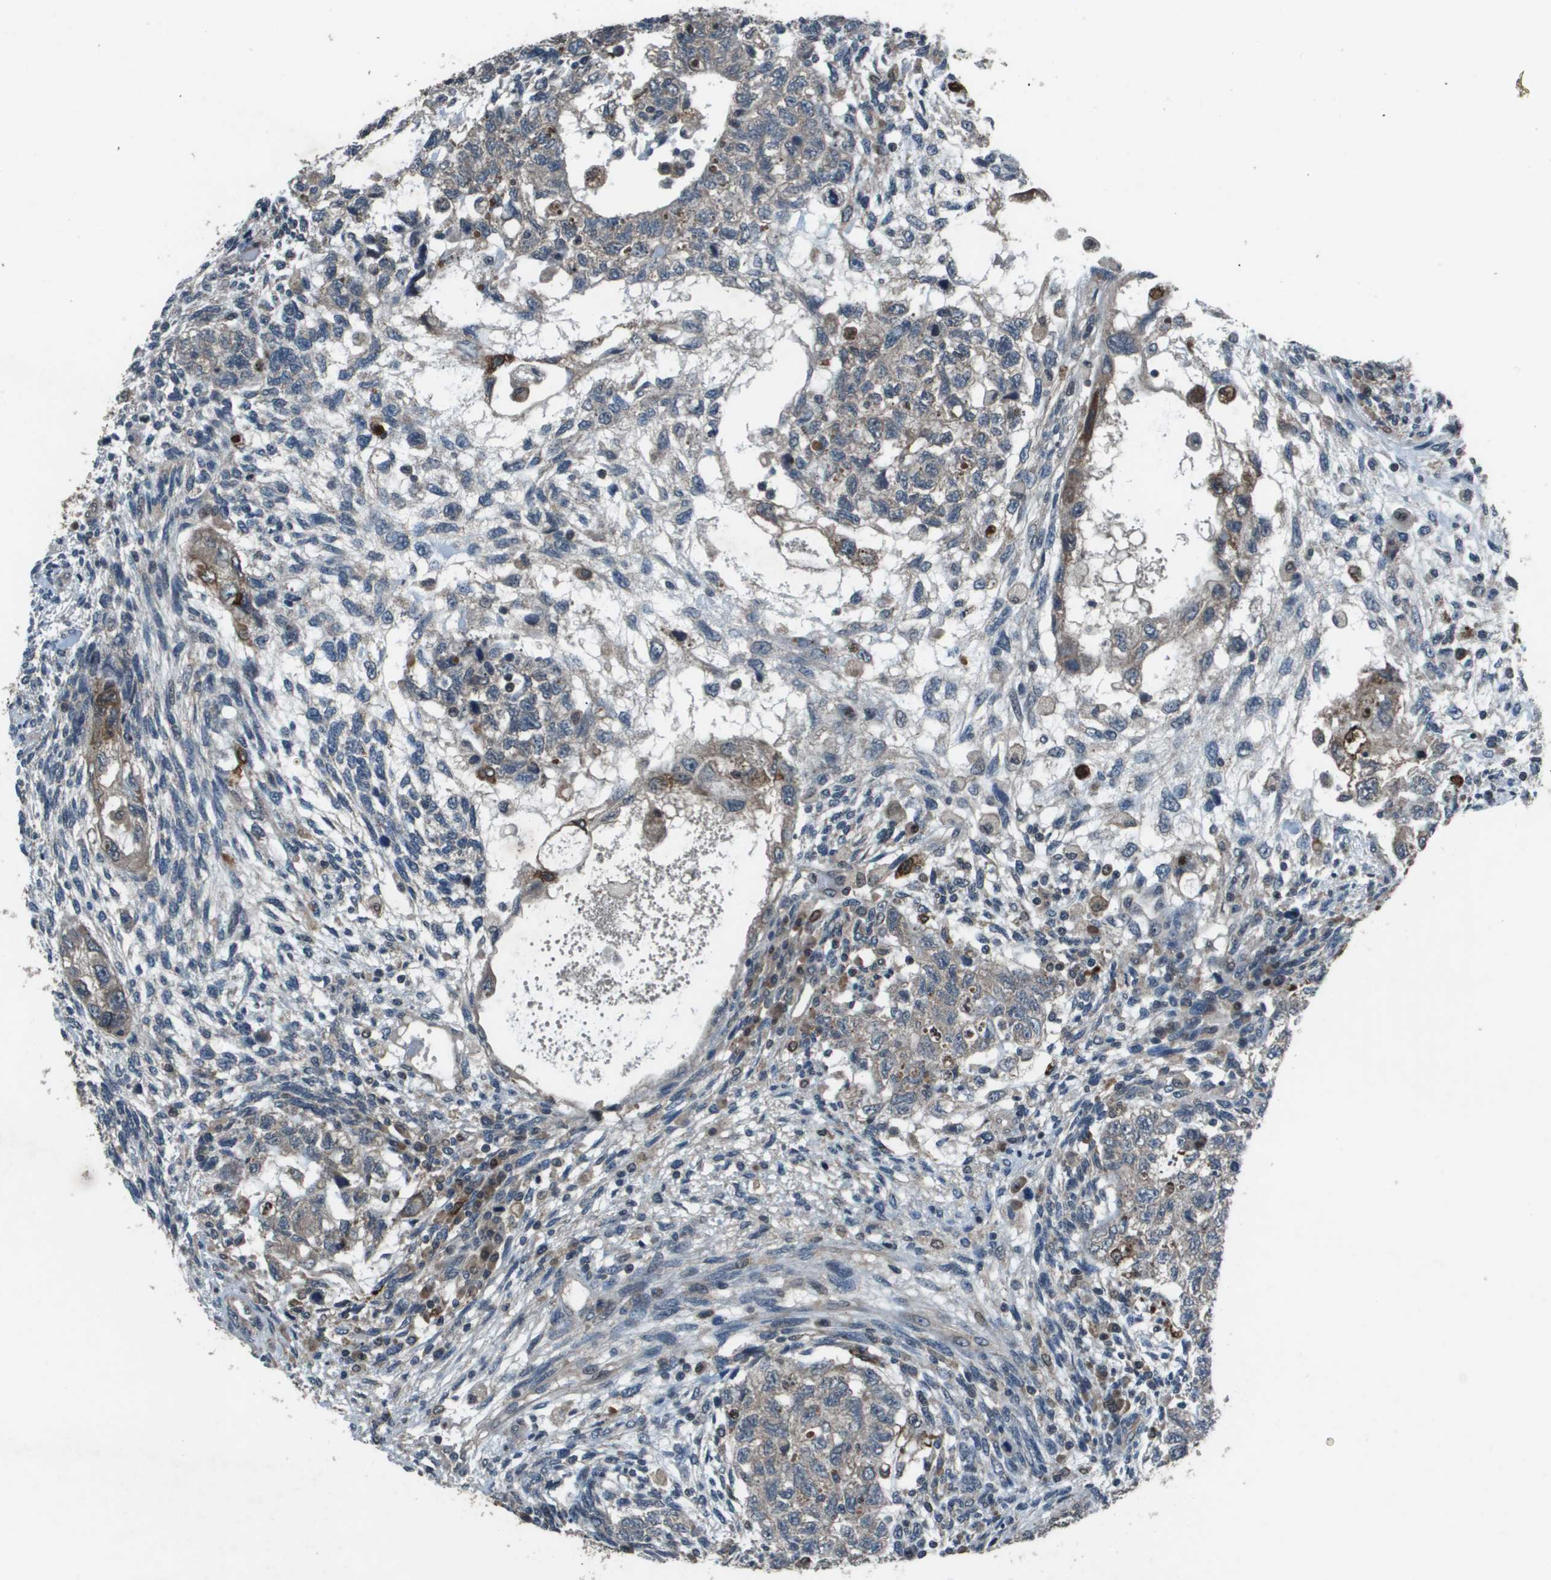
{"staining": {"intensity": "negative", "quantity": "none", "location": "none"}, "tissue": "testis cancer", "cell_type": "Tumor cells", "image_type": "cancer", "snomed": [{"axis": "morphology", "description": "Normal tissue, NOS"}, {"axis": "morphology", "description": "Carcinoma, Embryonal, NOS"}, {"axis": "topography", "description": "Testis"}], "caption": "A high-resolution image shows immunohistochemistry staining of embryonal carcinoma (testis), which exhibits no significant positivity in tumor cells.", "gene": "GOSR2", "patient": {"sex": "male", "age": 36}}